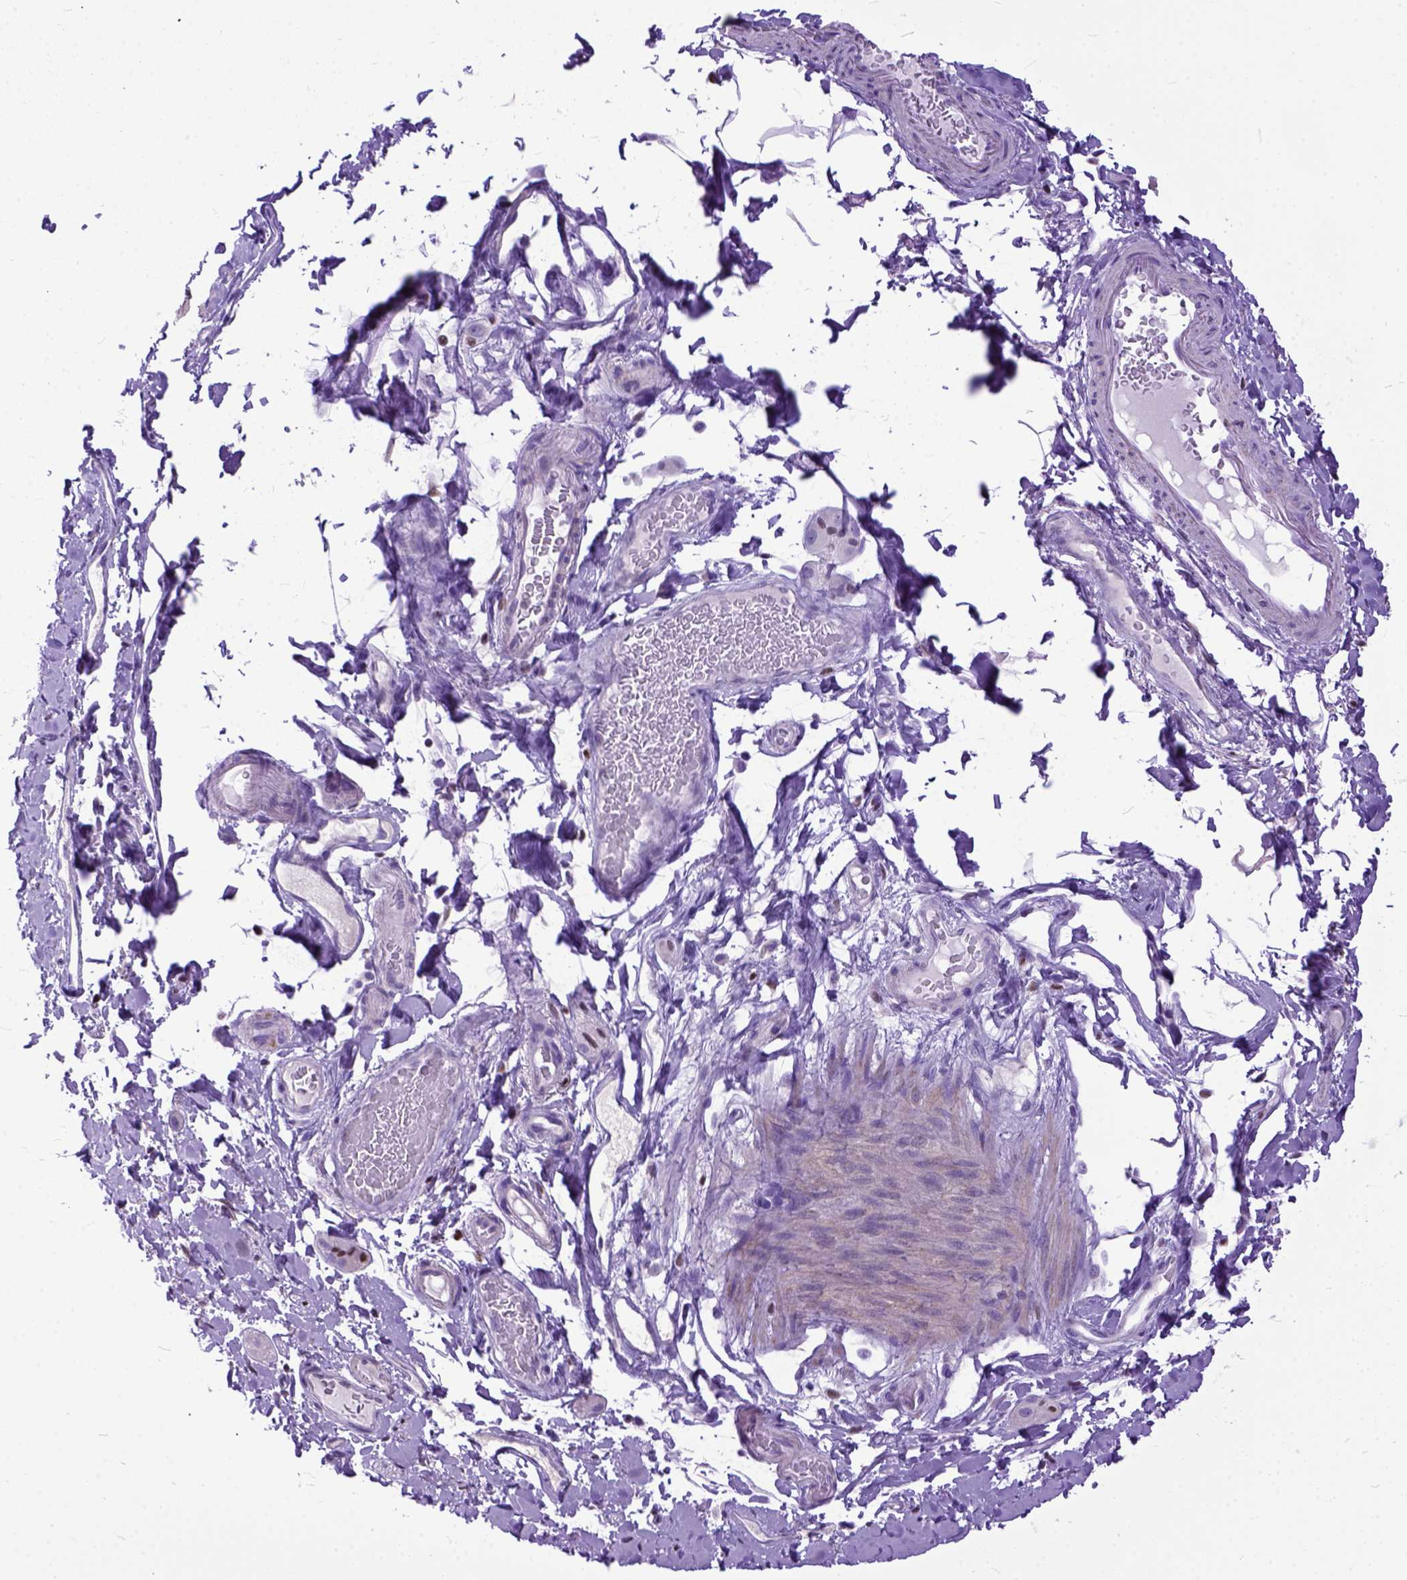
{"staining": {"intensity": "weak", "quantity": "25%-75%", "location": "cytoplasmic/membranous"}, "tissue": "smooth muscle", "cell_type": "Smooth muscle cells", "image_type": "normal", "snomed": [{"axis": "morphology", "description": "Normal tissue, NOS"}, {"axis": "topography", "description": "Smooth muscle"}, {"axis": "topography", "description": "Colon"}], "caption": "Smooth muscle stained for a protein displays weak cytoplasmic/membranous positivity in smooth muscle cells. Nuclei are stained in blue.", "gene": "CRB1", "patient": {"sex": "male", "age": 73}}